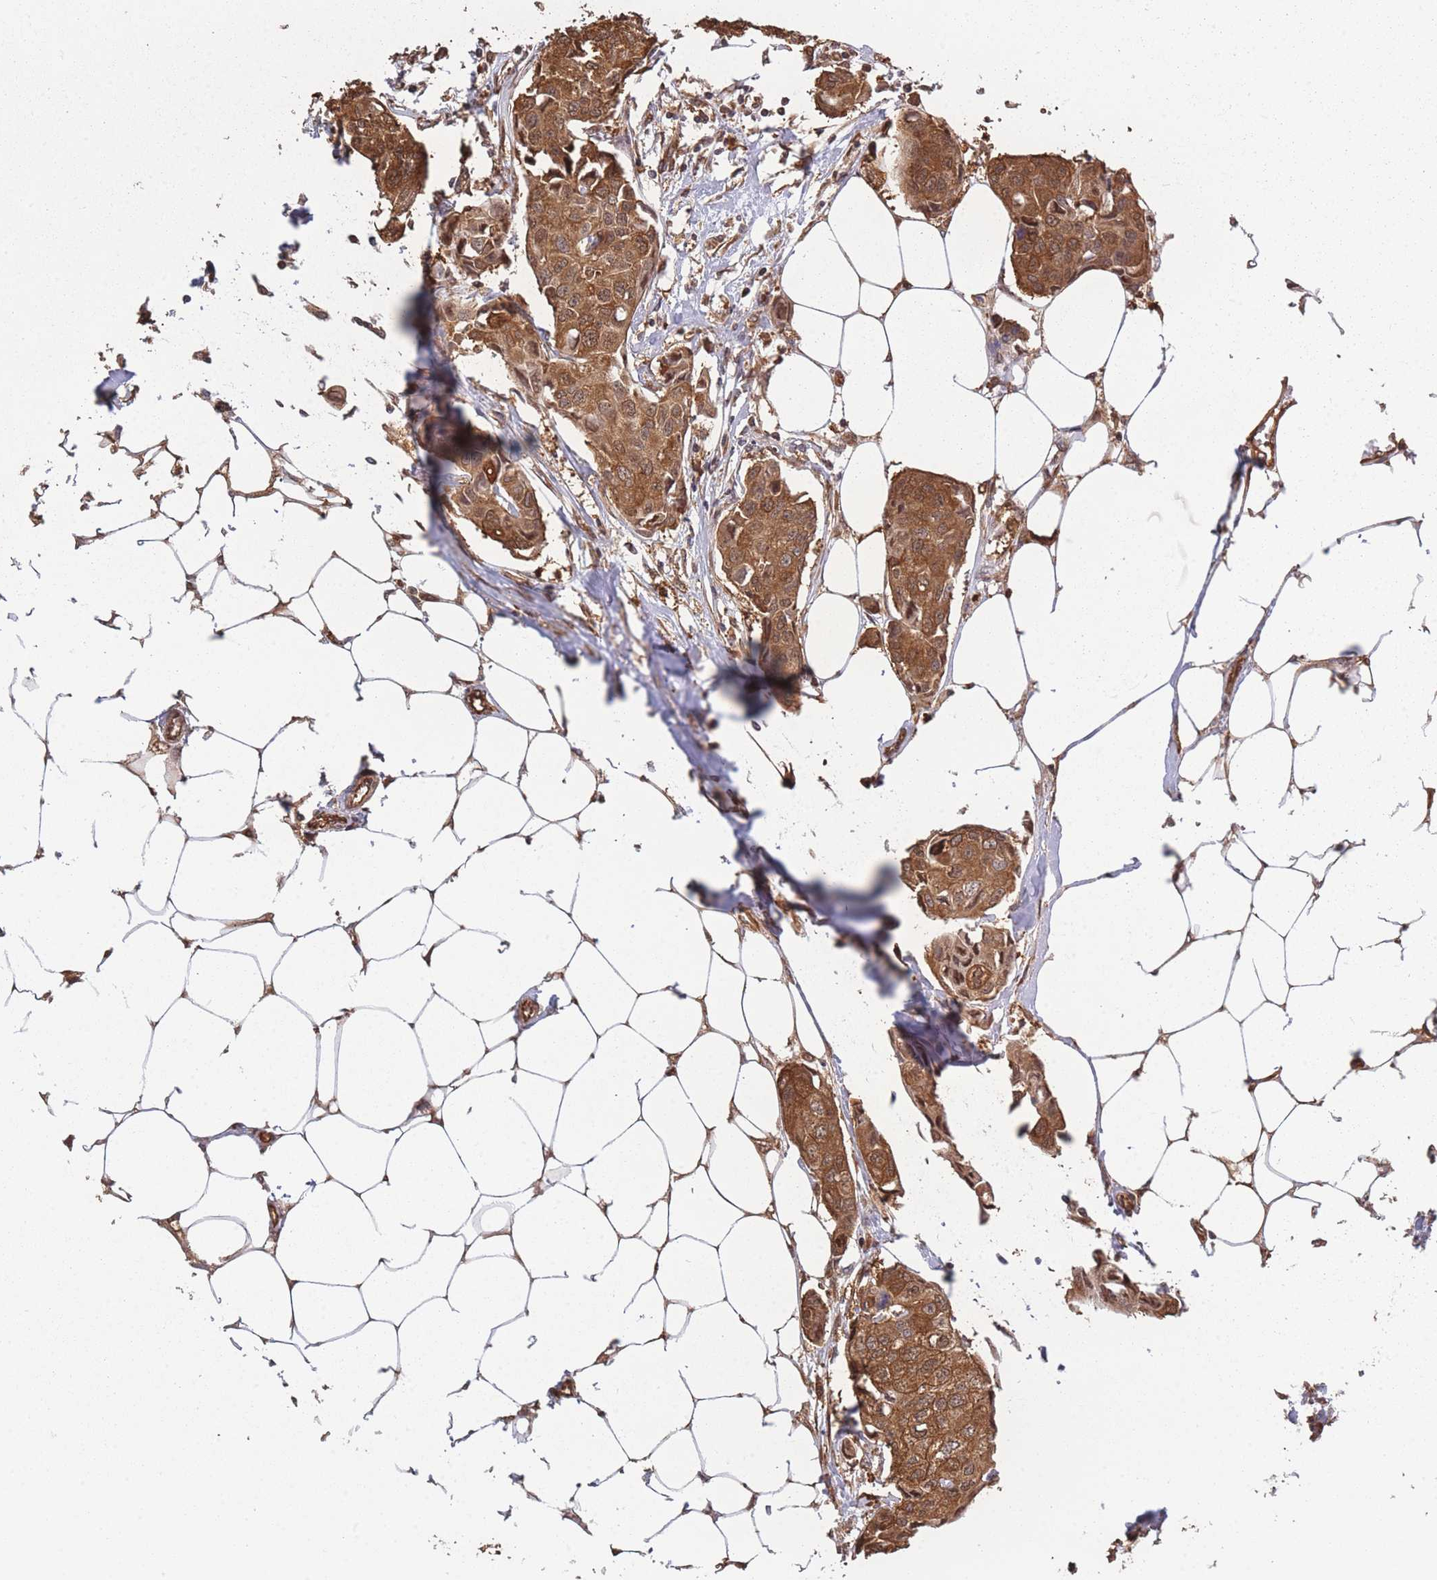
{"staining": {"intensity": "strong", "quantity": ">75%", "location": "cytoplasmic/membranous"}, "tissue": "breast cancer", "cell_type": "Tumor cells", "image_type": "cancer", "snomed": [{"axis": "morphology", "description": "Duct carcinoma"}, {"axis": "topography", "description": "Breast"}, {"axis": "topography", "description": "Lymph node"}], "caption": "Breast cancer tissue shows strong cytoplasmic/membranous positivity in about >75% of tumor cells", "gene": "ARL13B", "patient": {"sex": "female", "age": 80}}